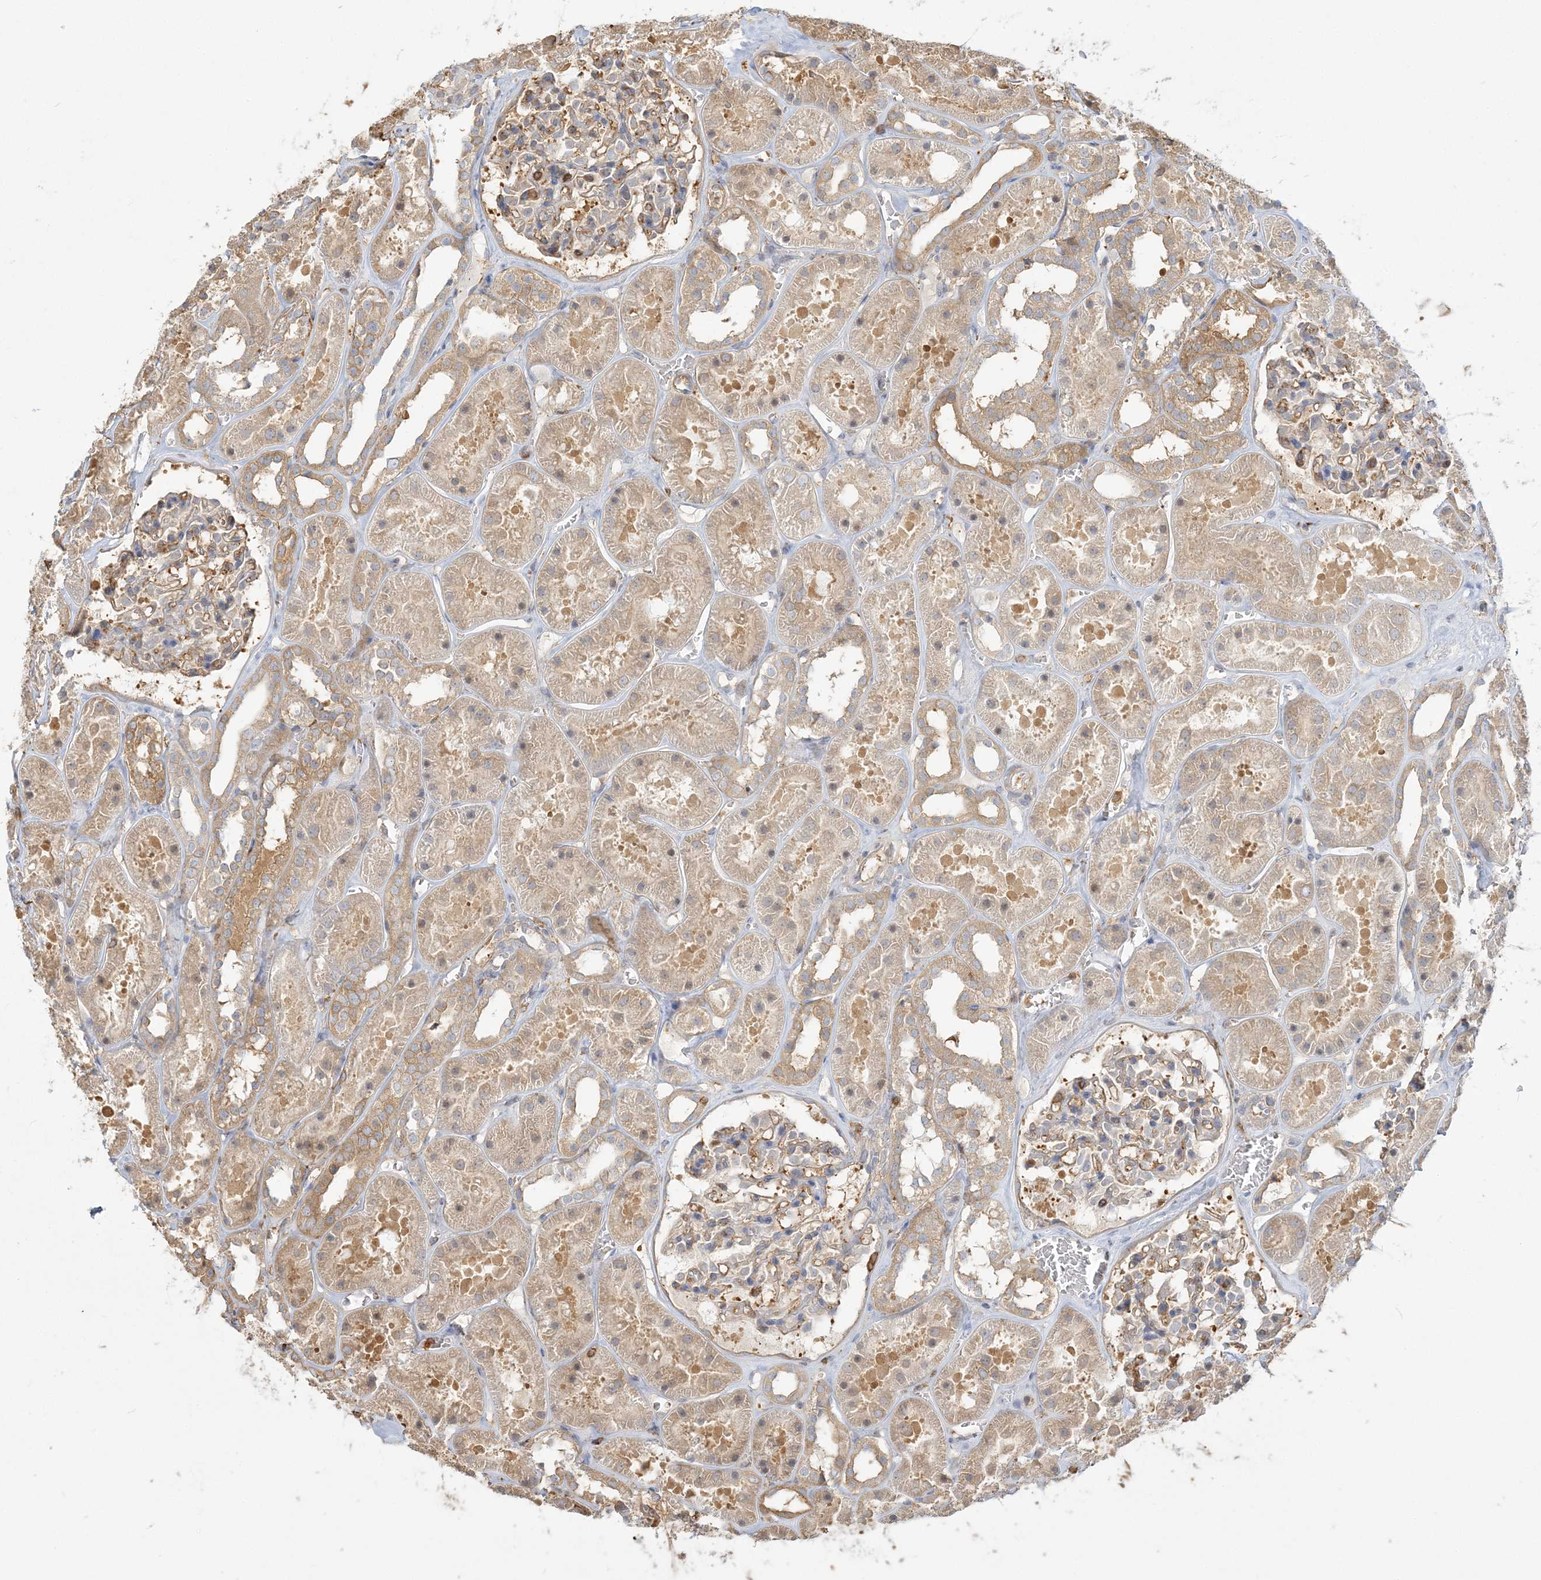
{"staining": {"intensity": "negative", "quantity": "none", "location": "none"}, "tissue": "kidney", "cell_type": "Cells in glomeruli", "image_type": "normal", "snomed": [{"axis": "morphology", "description": "Normal tissue, NOS"}, {"axis": "topography", "description": "Kidney"}], "caption": "This is an immunohistochemistry (IHC) micrograph of normal human kidney. There is no expression in cells in glomeruli.", "gene": "ANKS1A", "patient": {"sex": "female", "age": 41}}